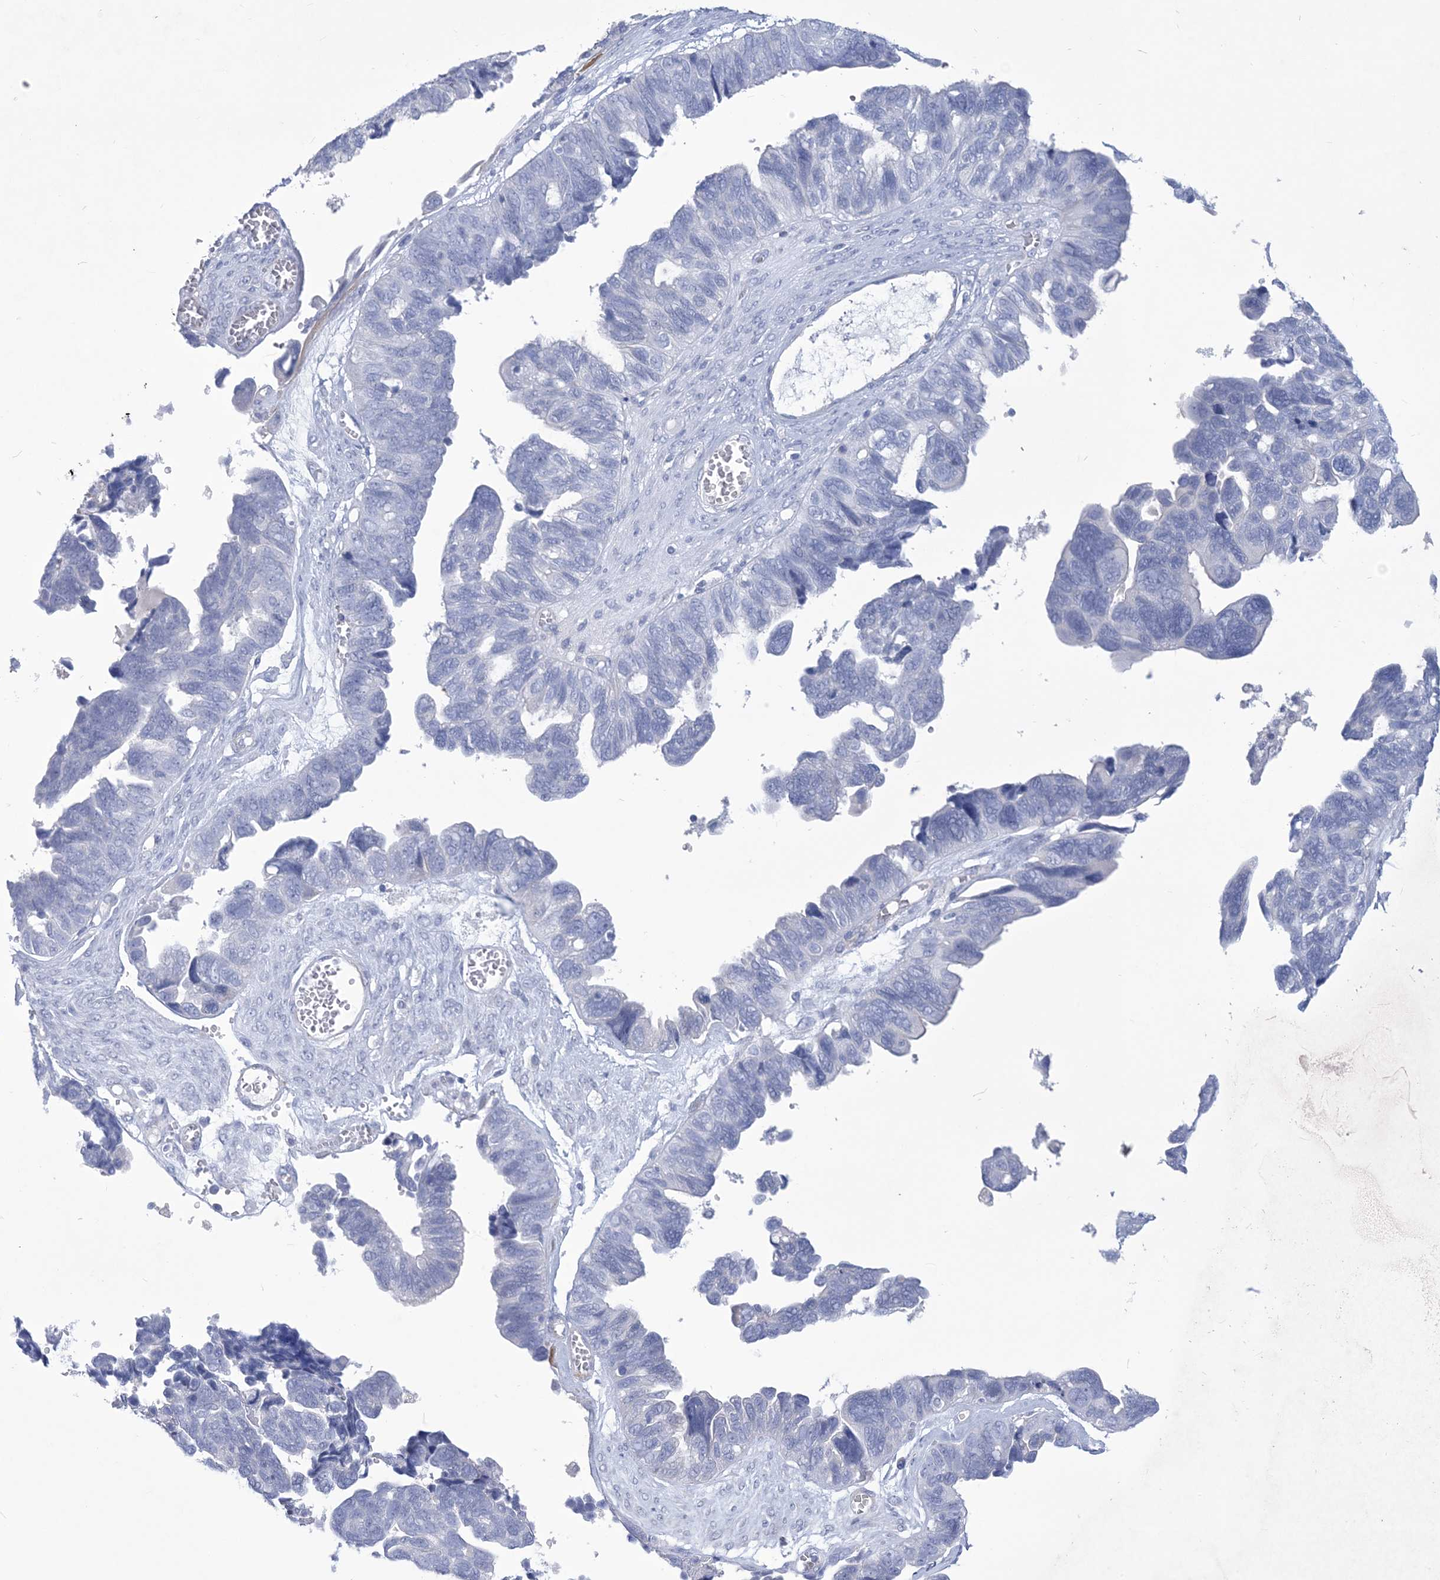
{"staining": {"intensity": "negative", "quantity": "none", "location": "none"}, "tissue": "ovarian cancer", "cell_type": "Tumor cells", "image_type": "cancer", "snomed": [{"axis": "morphology", "description": "Cystadenocarcinoma, serous, NOS"}, {"axis": "topography", "description": "Ovary"}], "caption": "DAB immunohistochemical staining of human ovarian cancer demonstrates no significant expression in tumor cells.", "gene": "WDR74", "patient": {"sex": "female", "age": 79}}